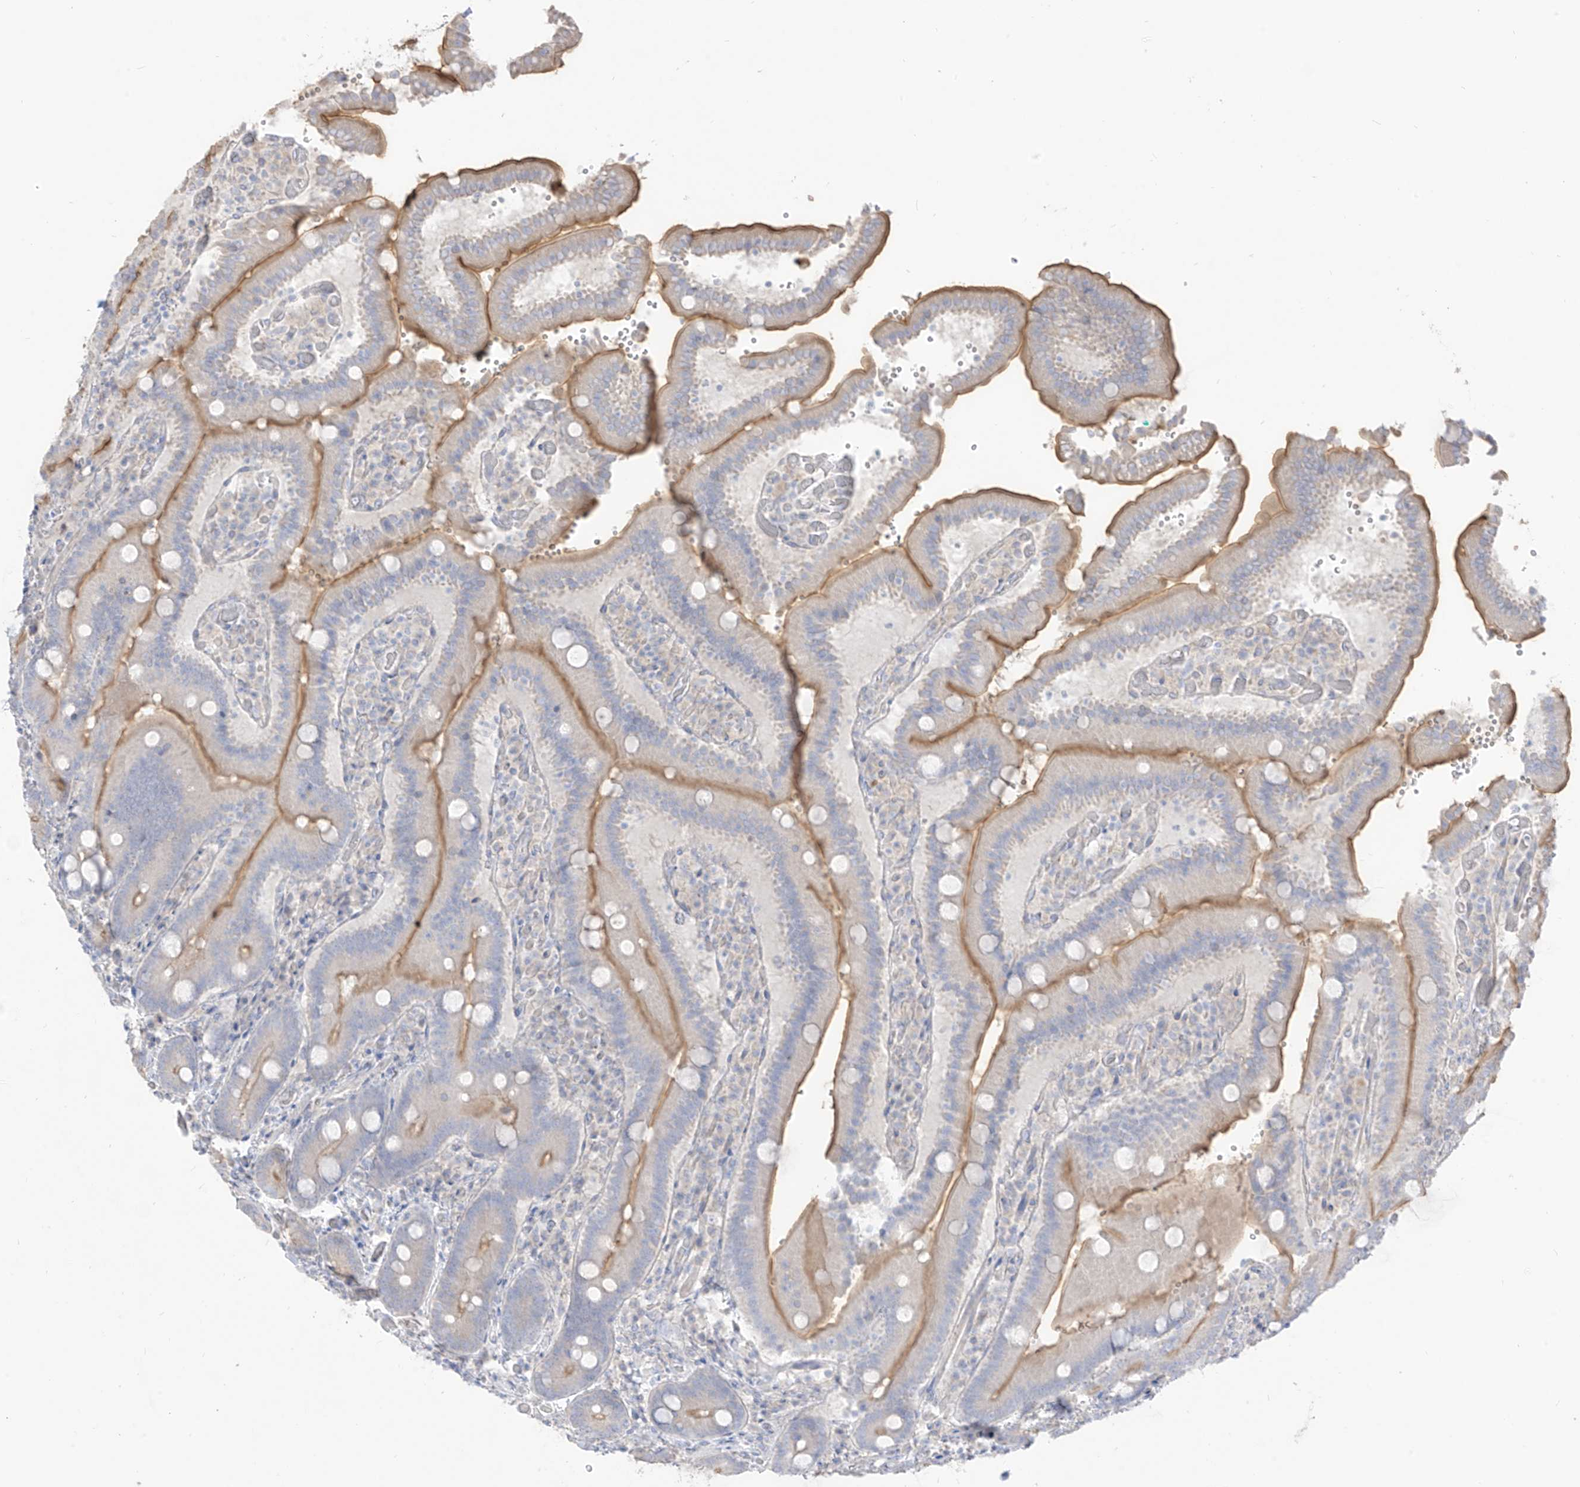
{"staining": {"intensity": "moderate", "quantity": ">75%", "location": "cytoplasmic/membranous"}, "tissue": "duodenum", "cell_type": "Glandular cells", "image_type": "normal", "snomed": [{"axis": "morphology", "description": "Normal tissue, NOS"}, {"axis": "topography", "description": "Duodenum"}], "caption": "Immunohistochemical staining of normal human duodenum displays moderate cytoplasmic/membranous protein positivity in about >75% of glandular cells.", "gene": "ARHGEF40", "patient": {"sex": "female", "age": 62}}